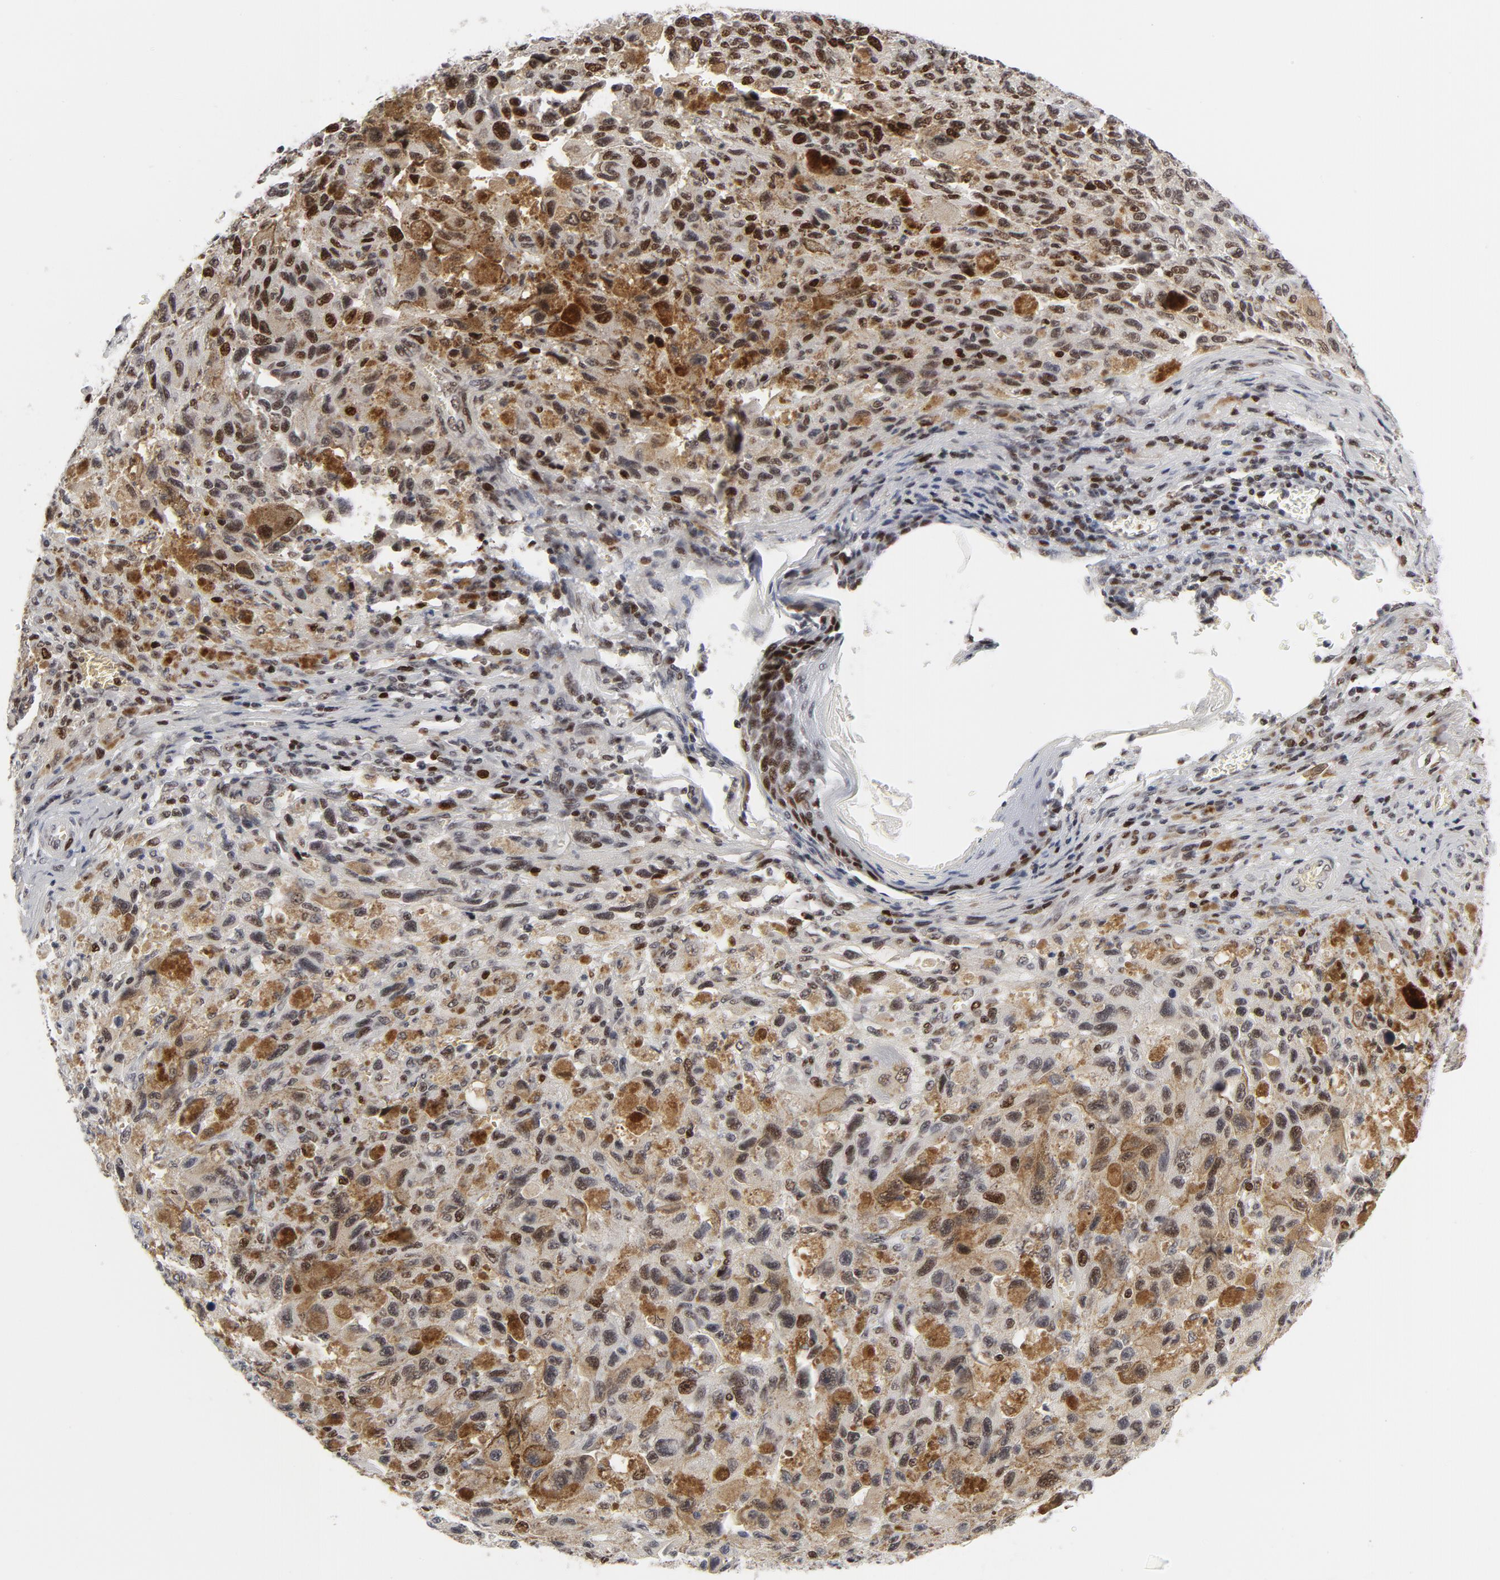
{"staining": {"intensity": "moderate", "quantity": "25%-75%", "location": "nuclear"}, "tissue": "melanoma", "cell_type": "Tumor cells", "image_type": "cancer", "snomed": [{"axis": "morphology", "description": "Malignant melanoma, NOS"}, {"axis": "topography", "description": "Skin"}], "caption": "A high-resolution photomicrograph shows immunohistochemistry staining of melanoma, which demonstrates moderate nuclear expression in about 25%-75% of tumor cells.", "gene": "RFC4", "patient": {"sex": "male", "age": 81}}